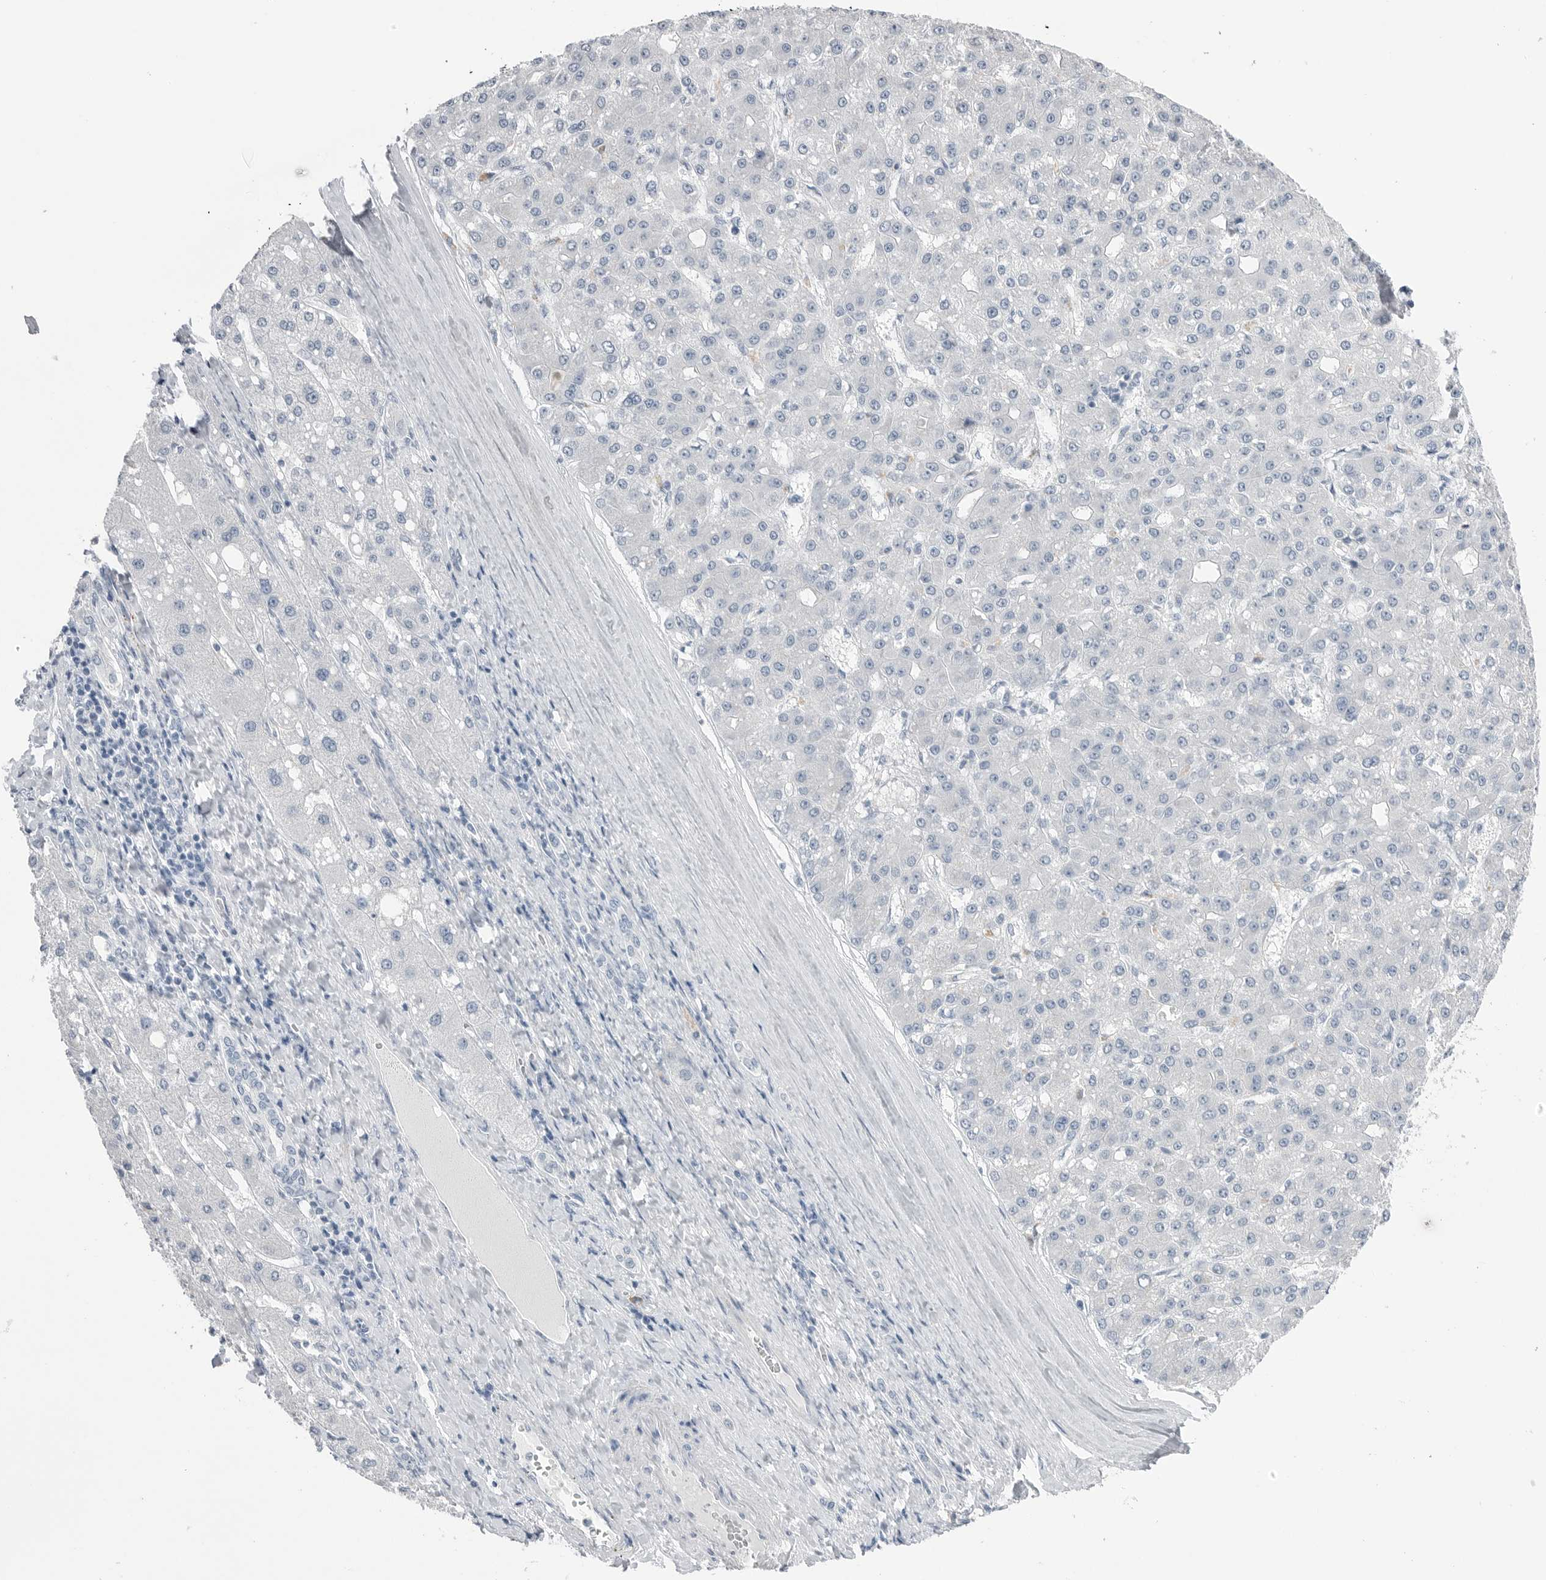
{"staining": {"intensity": "negative", "quantity": "none", "location": "none"}, "tissue": "liver cancer", "cell_type": "Tumor cells", "image_type": "cancer", "snomed": [{"axis": "morphology", "description": "Carcinoma, Hepatocellular, NOS"}, {"axis": "topography", "description": "Liver"}], "caption": "DAB (3,3'-diaminobenzidine) immunohistochemical staining of human hepatocellular carcinoma (liver) reveals no significant positivity in tumor cells.", "gene": "ABHD12", "patient": {"sex": "male", "age": 67}}